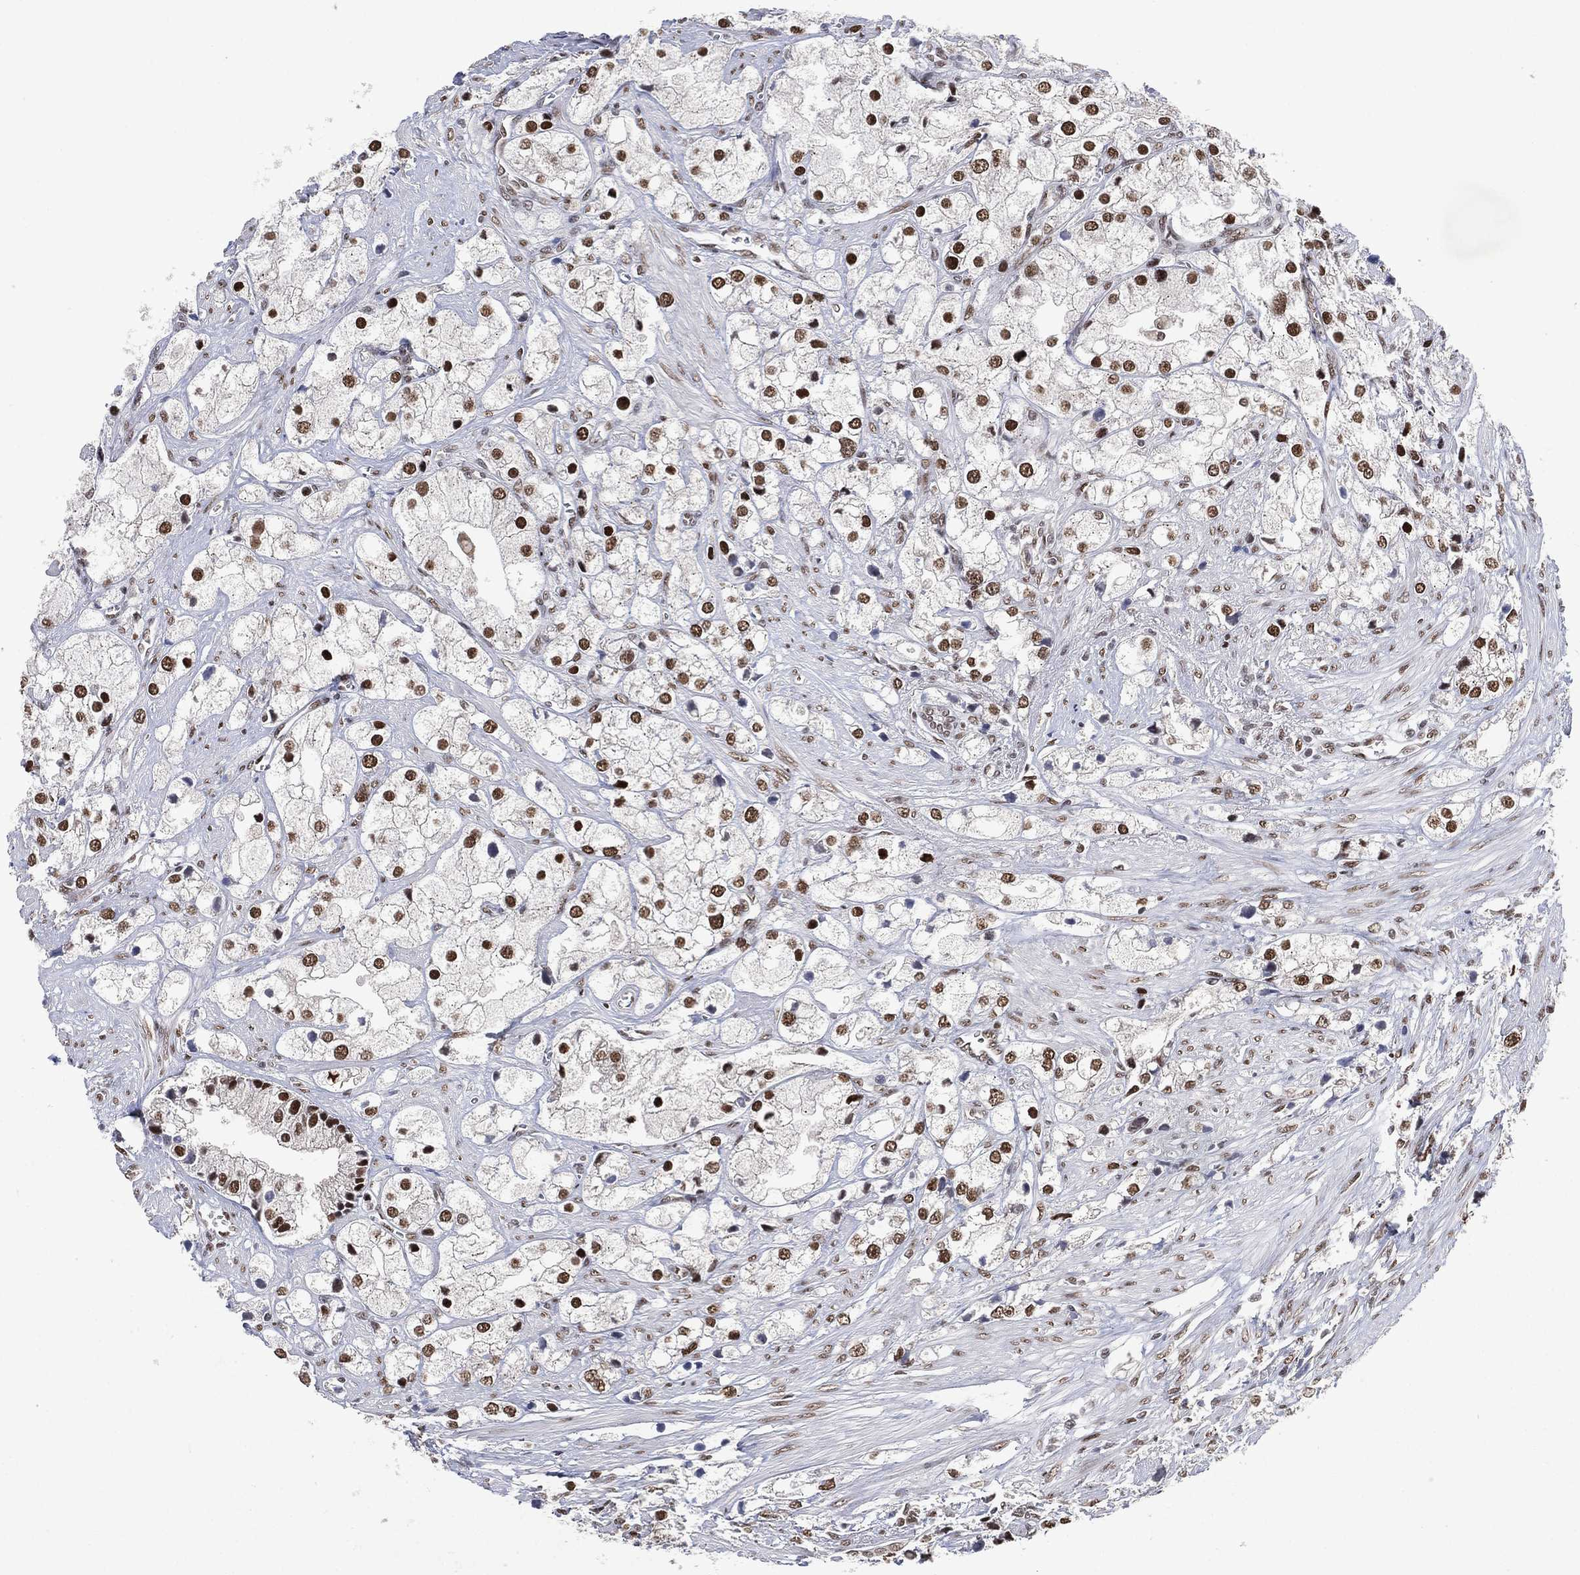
{"staining": {"intensity": "strong", "quantity": ">75%", "location": "nuclear"}, "tissue": "prostate cancer", "cell_type": "Tumor cells", "image_type": "cancer", "snomed": [{"axis": "morphology", "description": "Adenocarcinoma, NOS"}, {"axis": "topography", "description": "Prostate and seminal vesicle, NOS"}, {"axis": "topography", "description": "Prostate"}], "caption": "About >75% of tumor cells in prostate adenocarcinoma exhibit strong nuclear protein staining as visualized by brown immunohistochemical staining.", "gene": "YLPM1", "patient": {"sex": "male", "age": 79}}